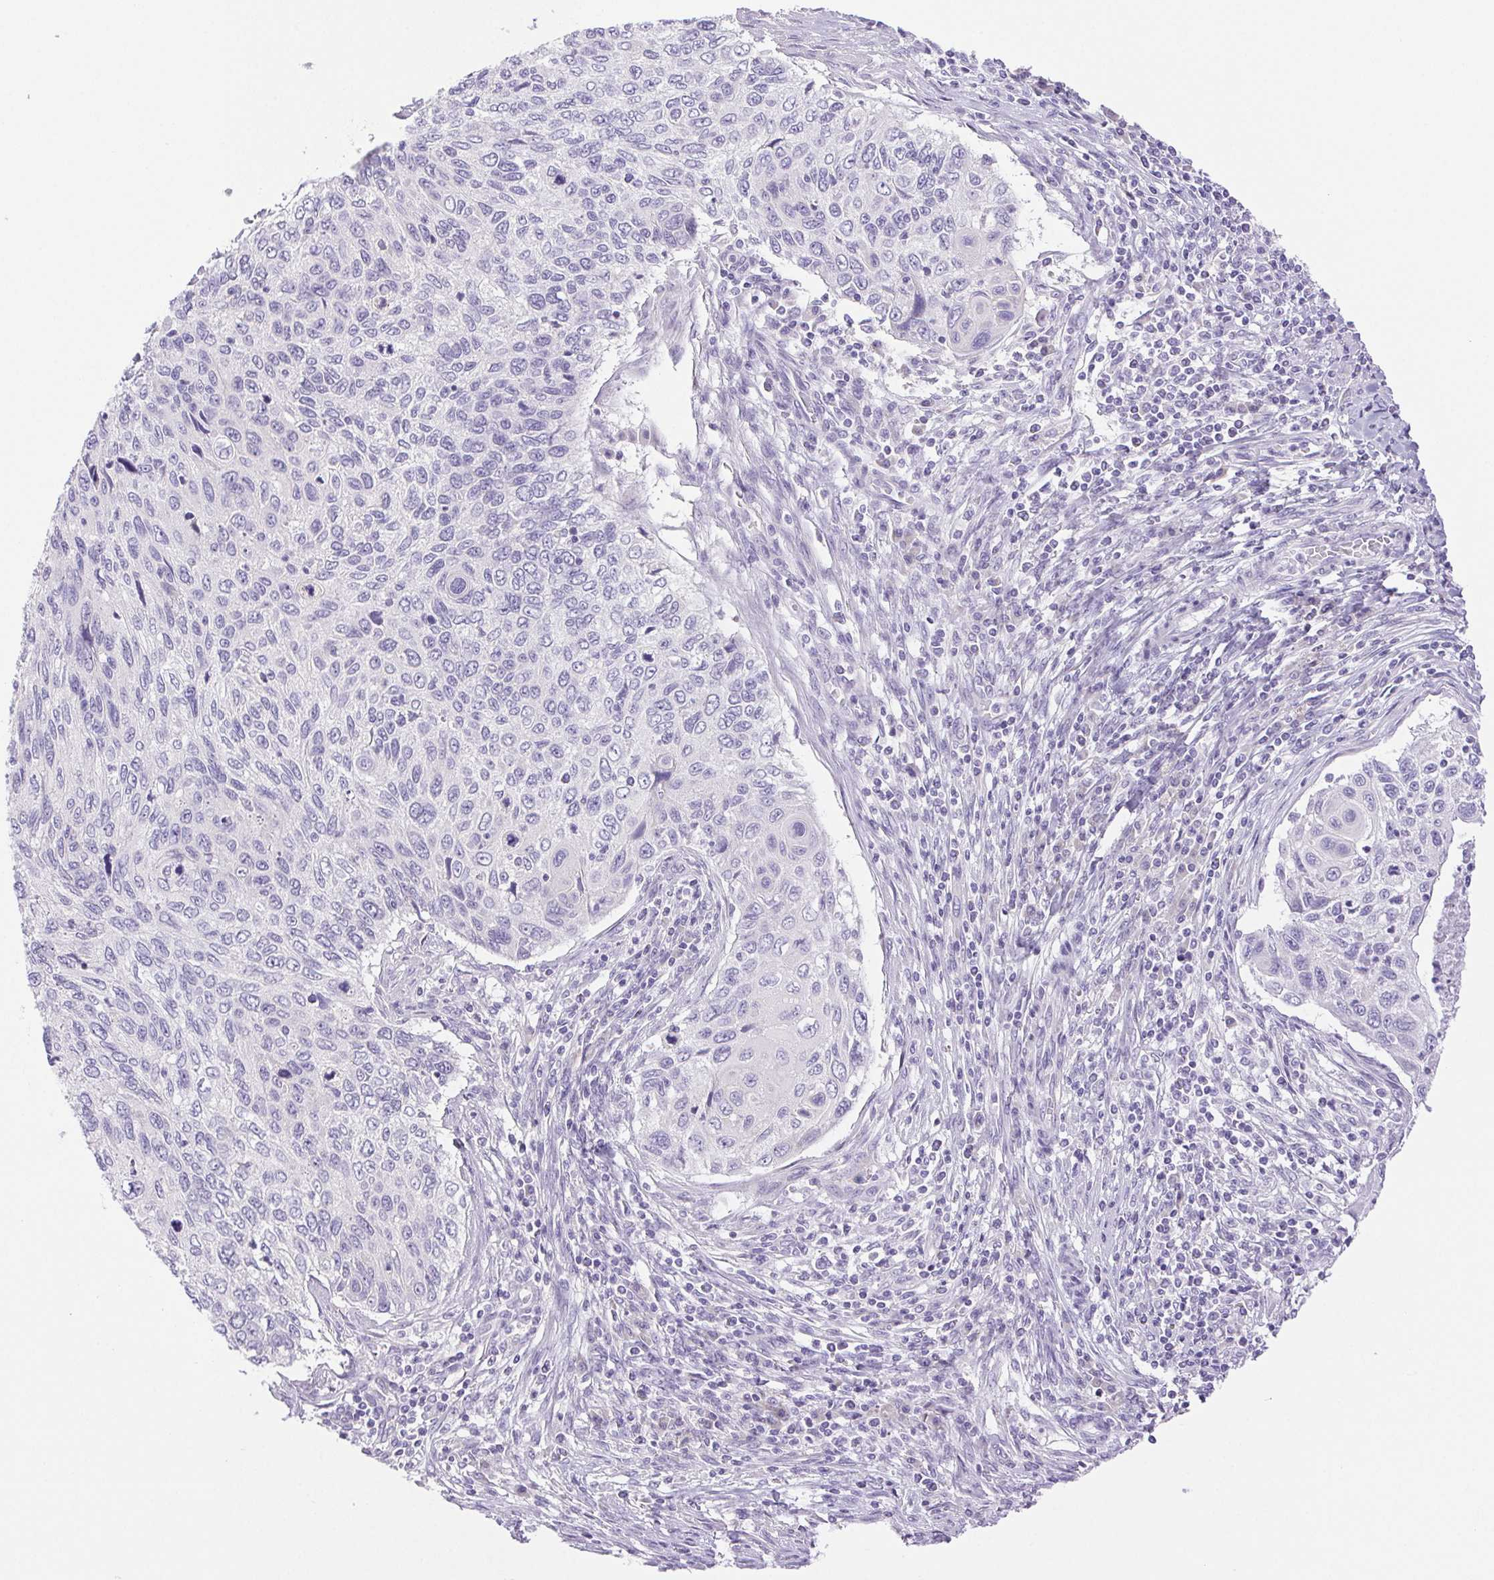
{"staining": {"intensity": "negative", "quantity": "none", "location": "none"}, "tissue": "cervical cancer", "cell_type": "Tumor cells", "image_type": "cancer", "snomed": [{"axis": "morphology", "description": "Squamous cell carcinoma, NOS"}, {"axis": "topography", "description": "Cervix"}], "caption": "Image shows no protein expression in tumor cells of cervical squamous cell carcinoma tissue.", "gene": "PAPPA2", "patient": {"sex": "female", "age": 70}}